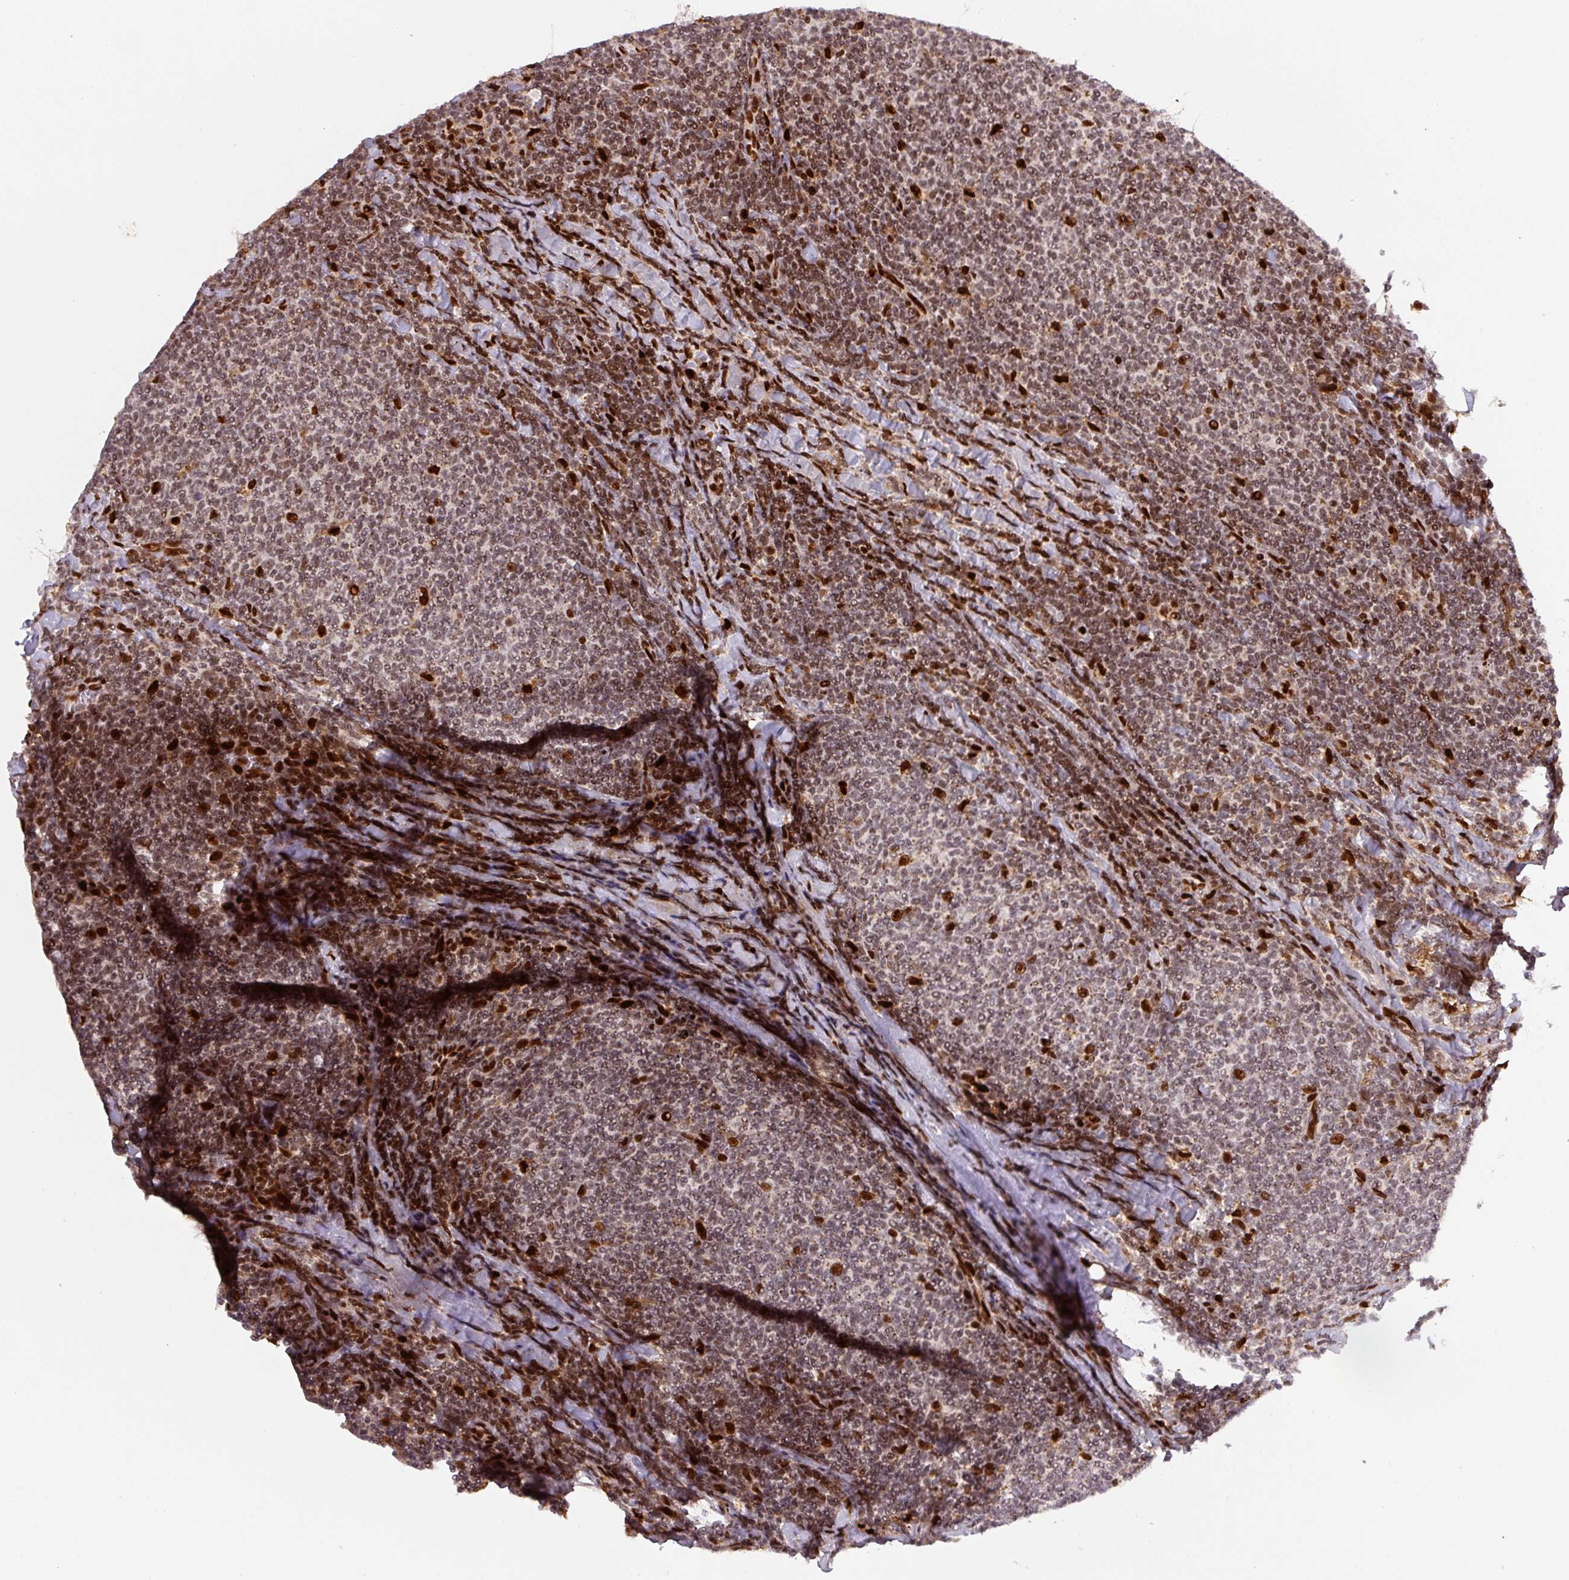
{"staining": {"intensity": "moderate", "quantity": ">75%", "location": "nuclear"}, "tissue": "lymphoma", "cell_type": "Tumor cells", "image_type": "cancer", "snomed": [{"axis": "morphology", "description": "Malignant lymphoma, non-Hodgkin's type, Low grade"}, {"axis": "topography", "description": "Lymph node"}], "caption": "Tumor cells exhibit medium levels of moderate nuclear expression in approximately >75% of cells in lymphoma.", "gene": "PYDC2", "patient": {"sex": "male", "age": 52}}